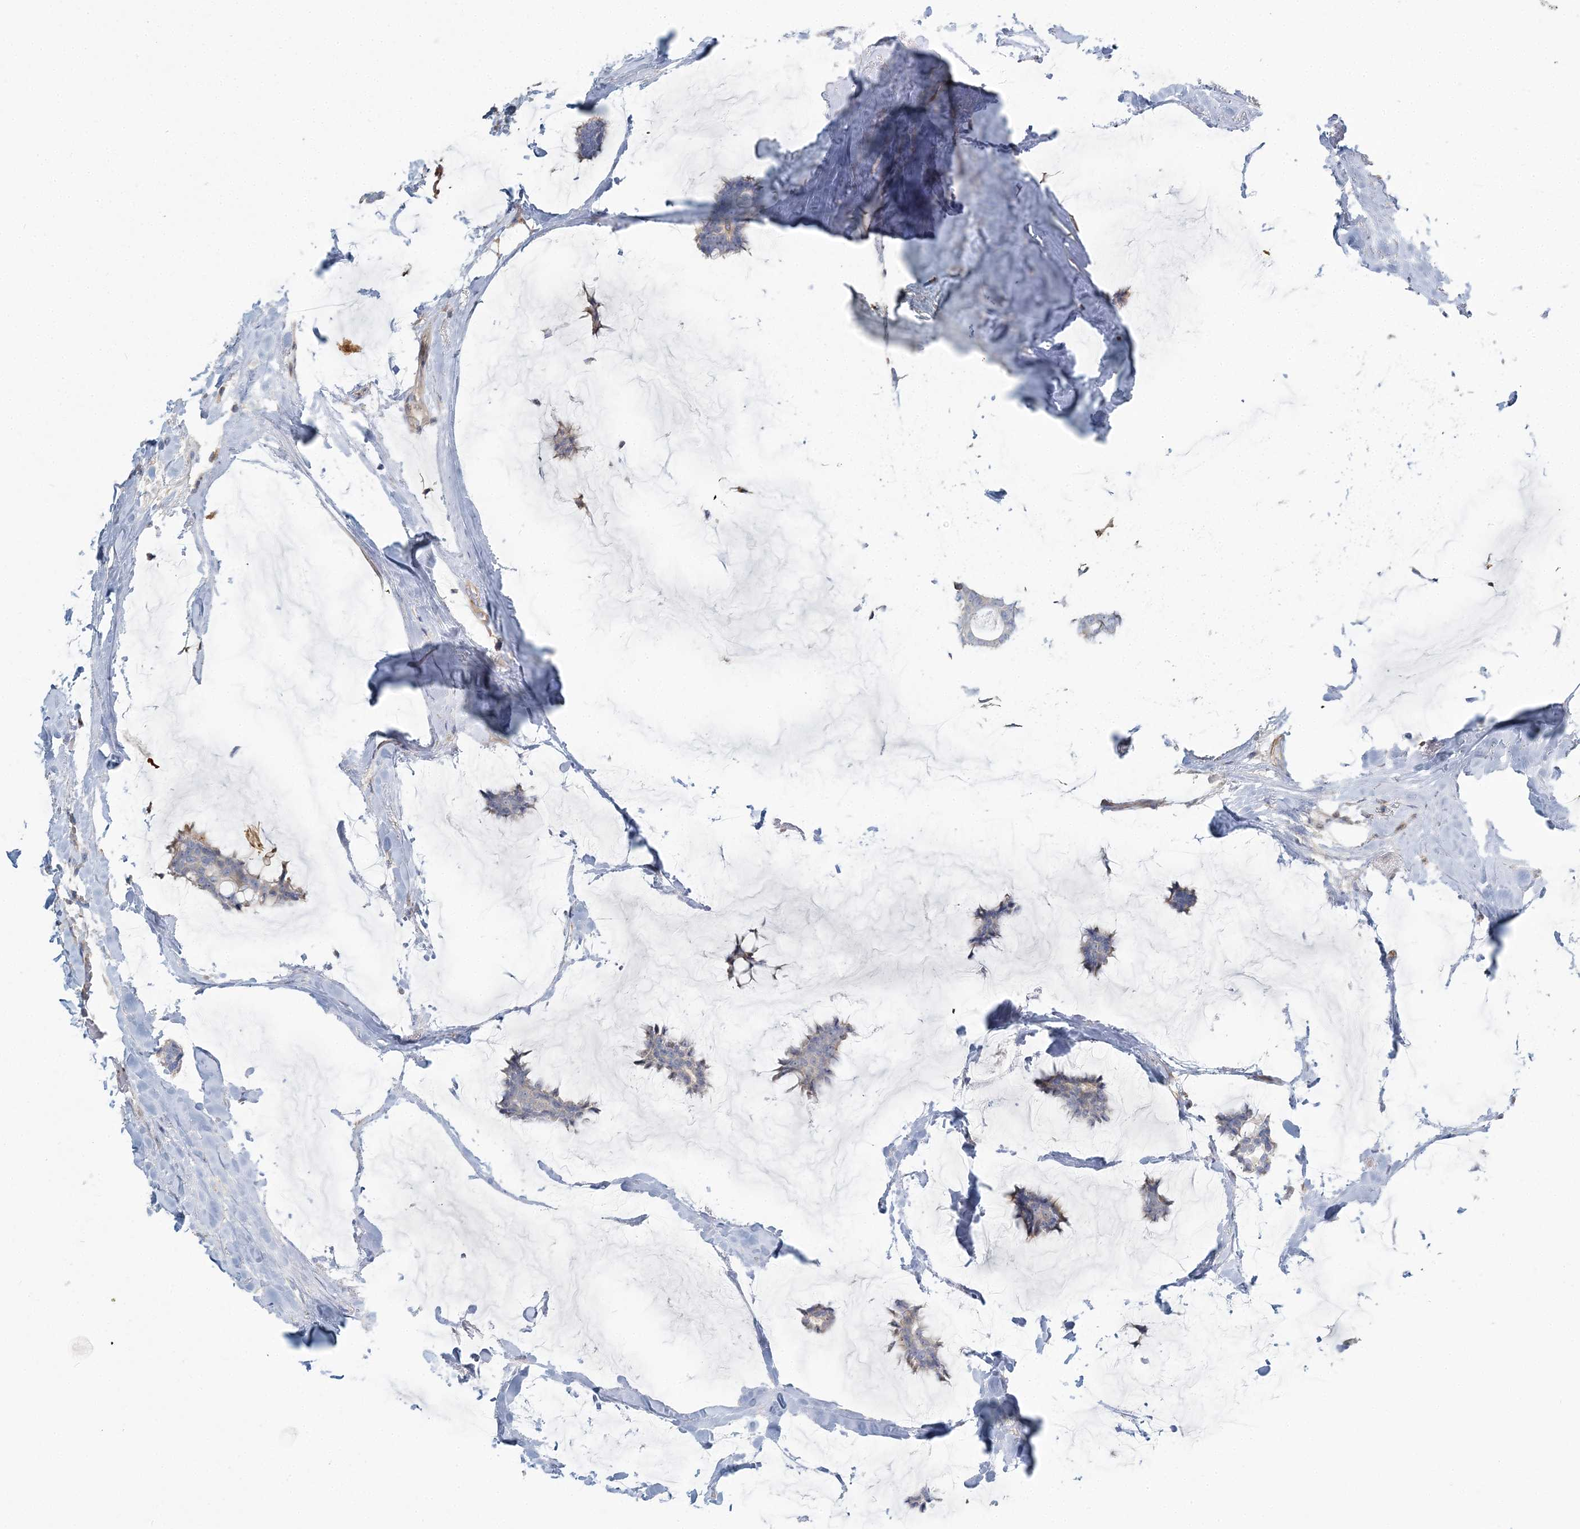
{"staining": {"intensity": "negative", "quantity": "none", "location": "none"}, "tissue": "breast cancer", "cell_type": "Tumor cells", "image_type": "cancer", "snomed": [{"axis": "morphology", "description": "Duct carcinoma"}, {"axis": "topography", "description": "Breast"}], "caption": "Protein analysis of infiltrating ductal carcinoma (breast) shows no significant positivity in tumor cells.", "gene": "CUEDC2", "patient": {"sex": "female", "age": 93}}